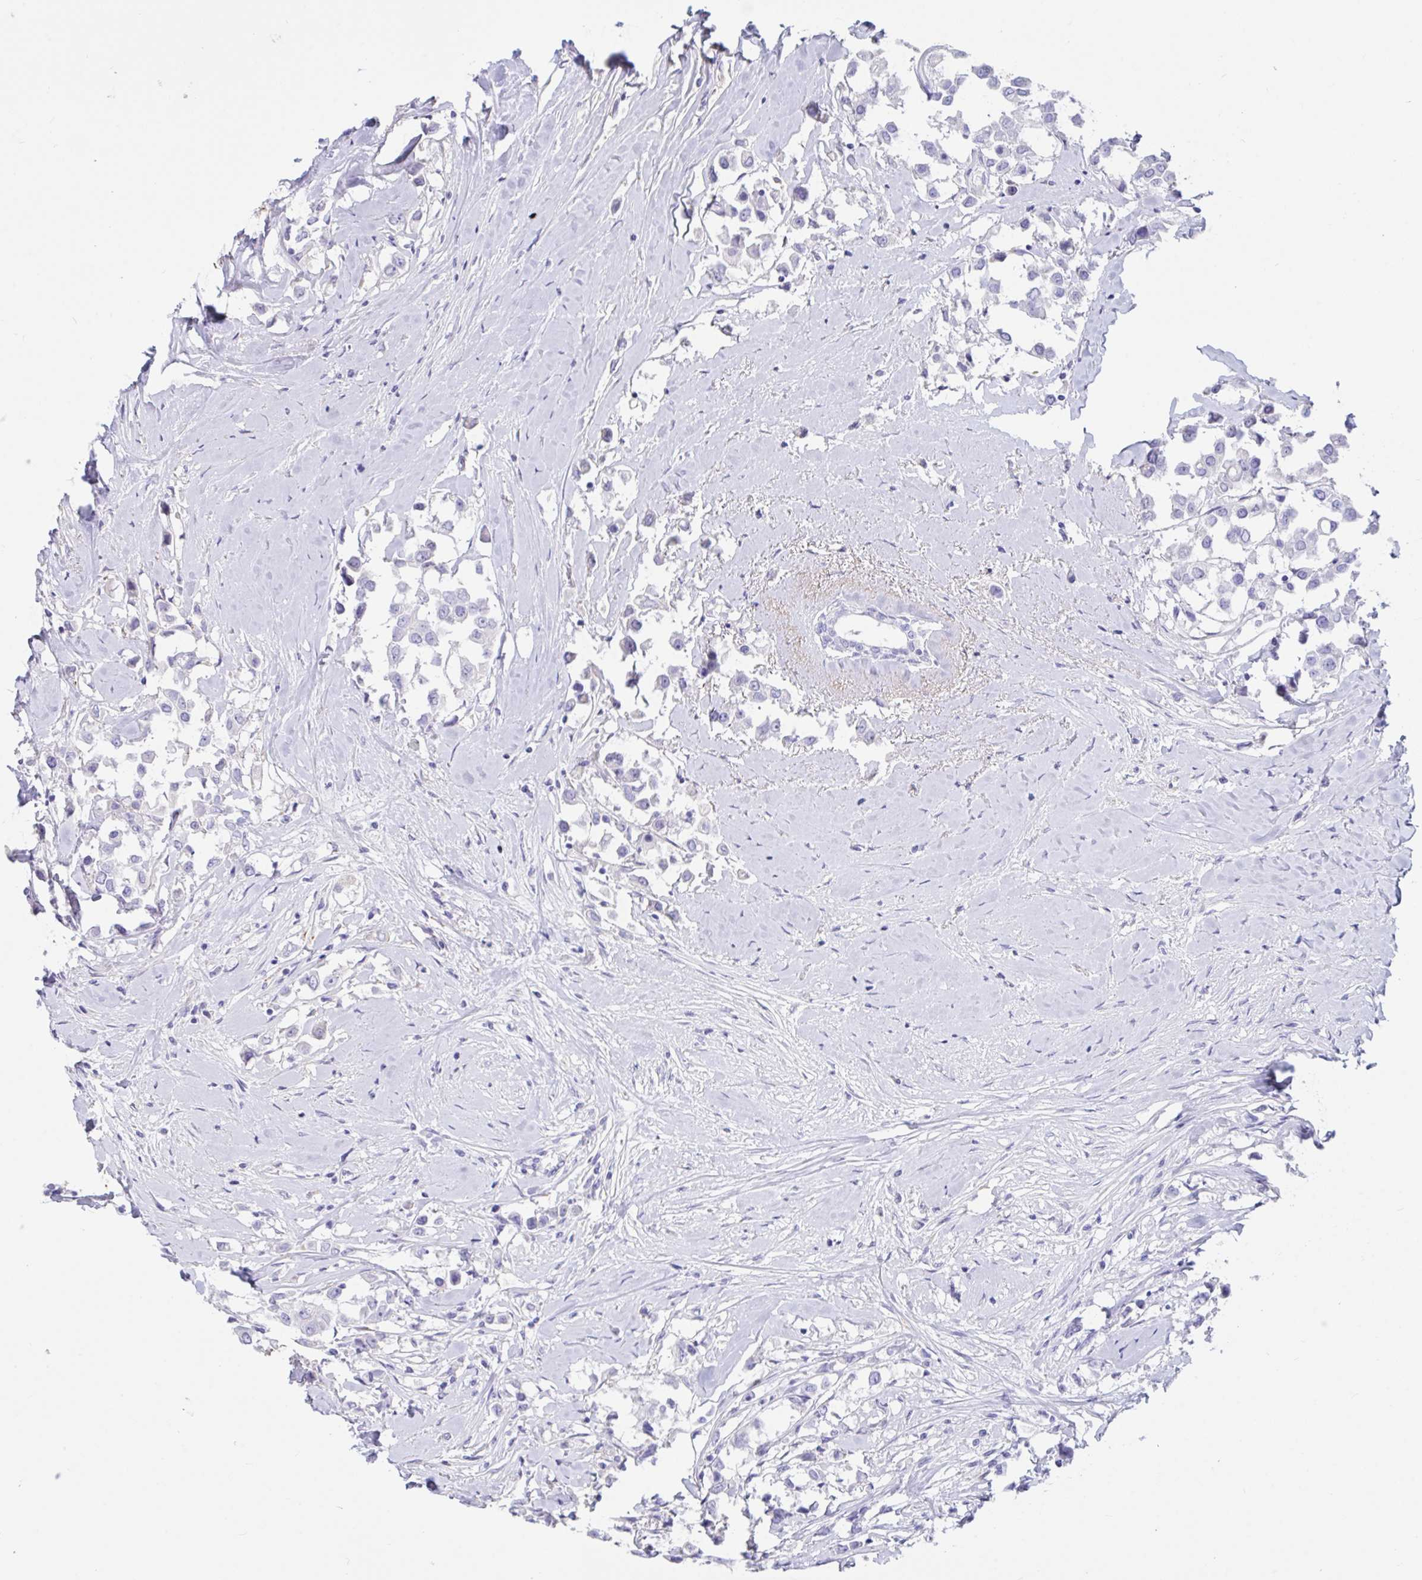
{"staining": {"intensity": "negative", "quantity": "none", "location": "none"}, "tissue": "breast cancer", "cell_type": "Tumor cells", "image_type": "cancer", "snomed": [{"axis": "morphology", "description": "Duct carcinoma"}, {"axis": "topography", "description": "Breast"}], "caption": "Immunohistochemical staining of breast cancer exhibits no significant staining in tumor cells.", "gene": "TNNC1", "patient": {"sex": "female", "age": 61}}